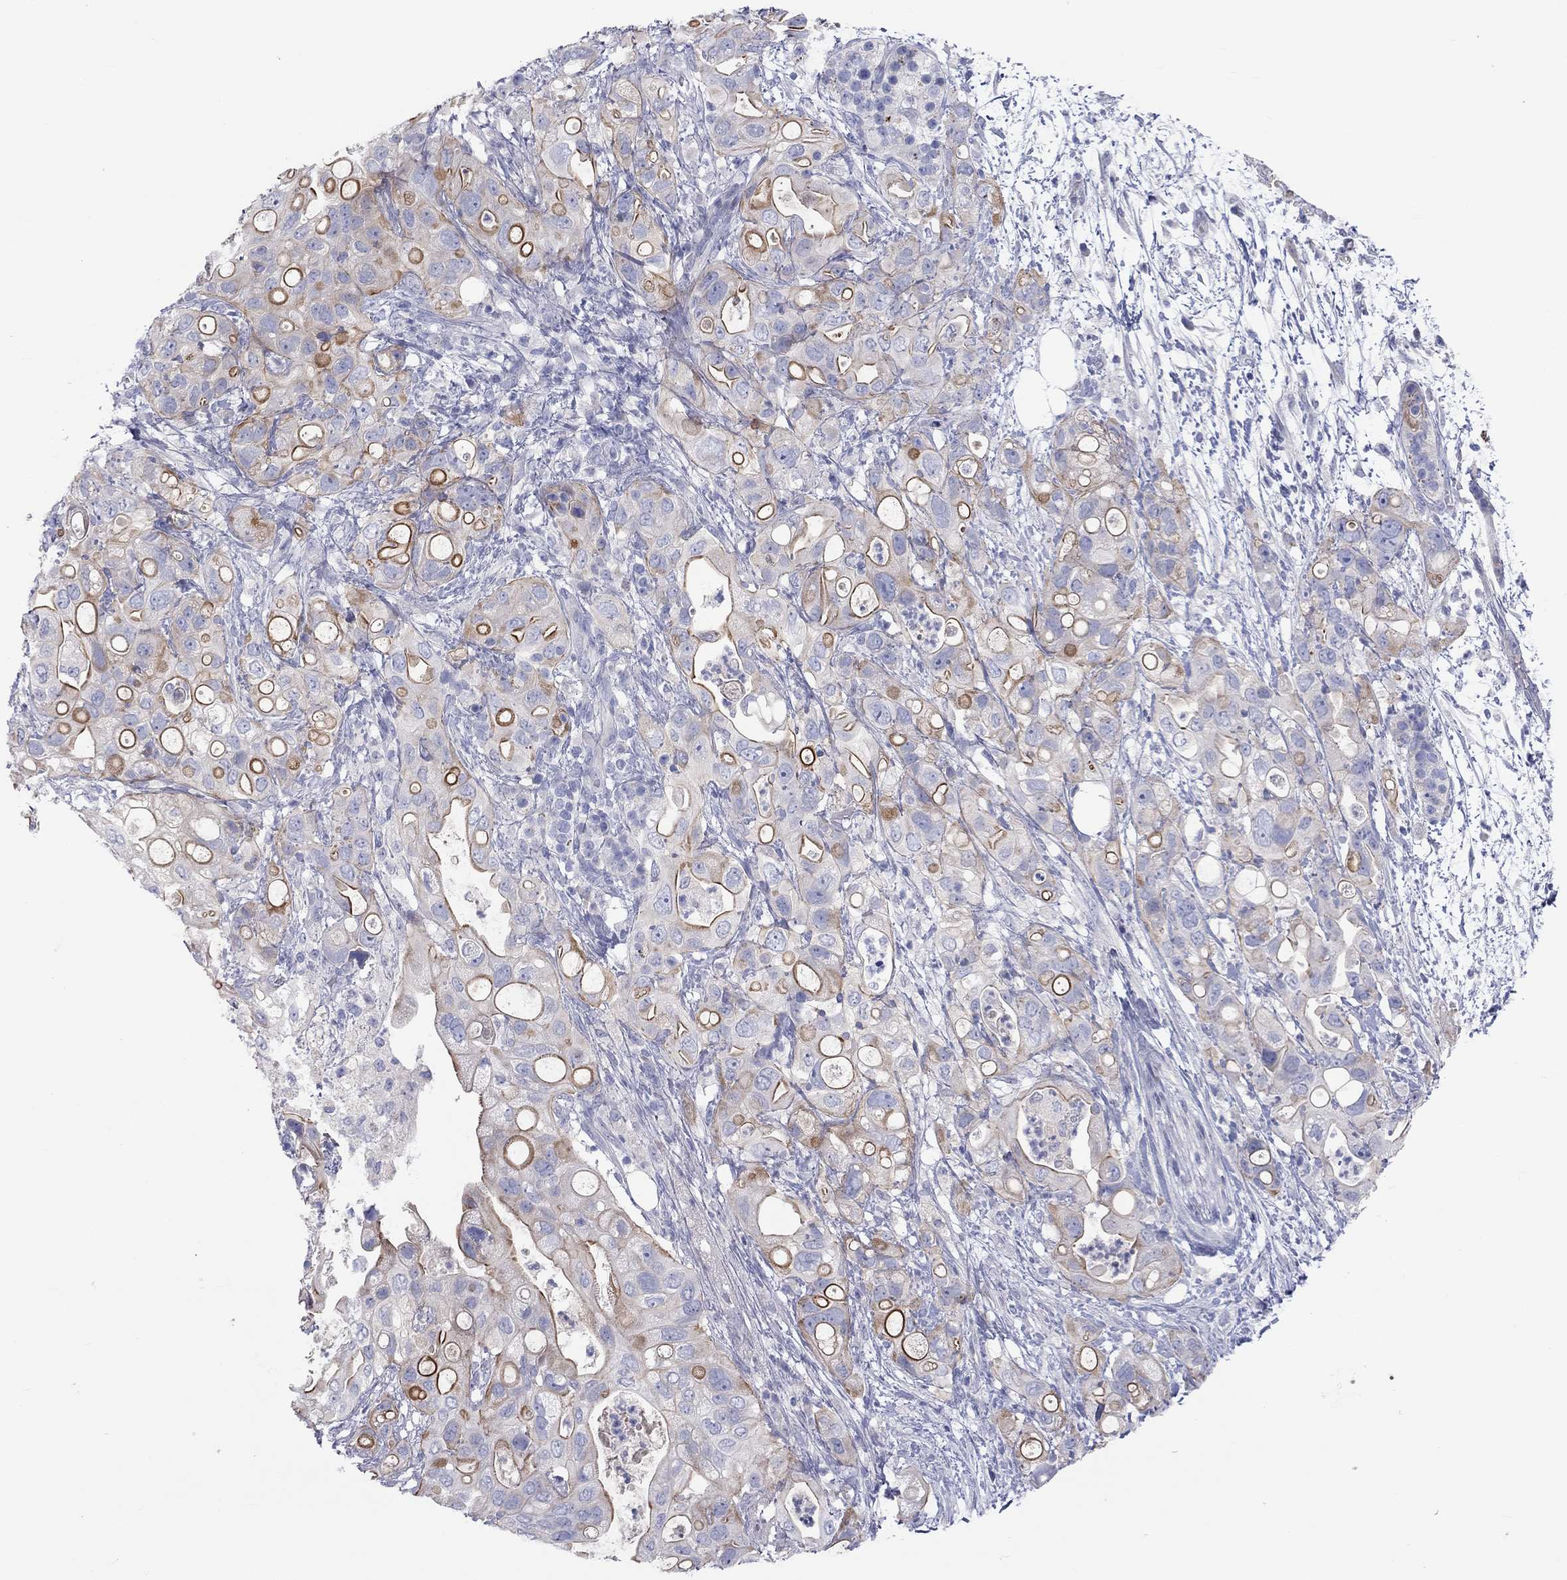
{"staining": {"intensity": "weak", "quantity": "25%-75%", "location": "cytoplasmic/membranous"}, "tissue": "pancreatic cancer", "cell_type": "Tumor cells", "image_type": "cancer", "snomed": [{"axis": "morphology", "description": "Adenocarcinoma, NOS"}, {"axis": "topography", "description": "Pancreas"}], "caption": "A brown stain highlights weak cytoplasmic/membranous positivity of a protein in pancreatic cancer tumor cells.", "gene": "ST7L", "patient": {"sex": "female", "age": 72}}